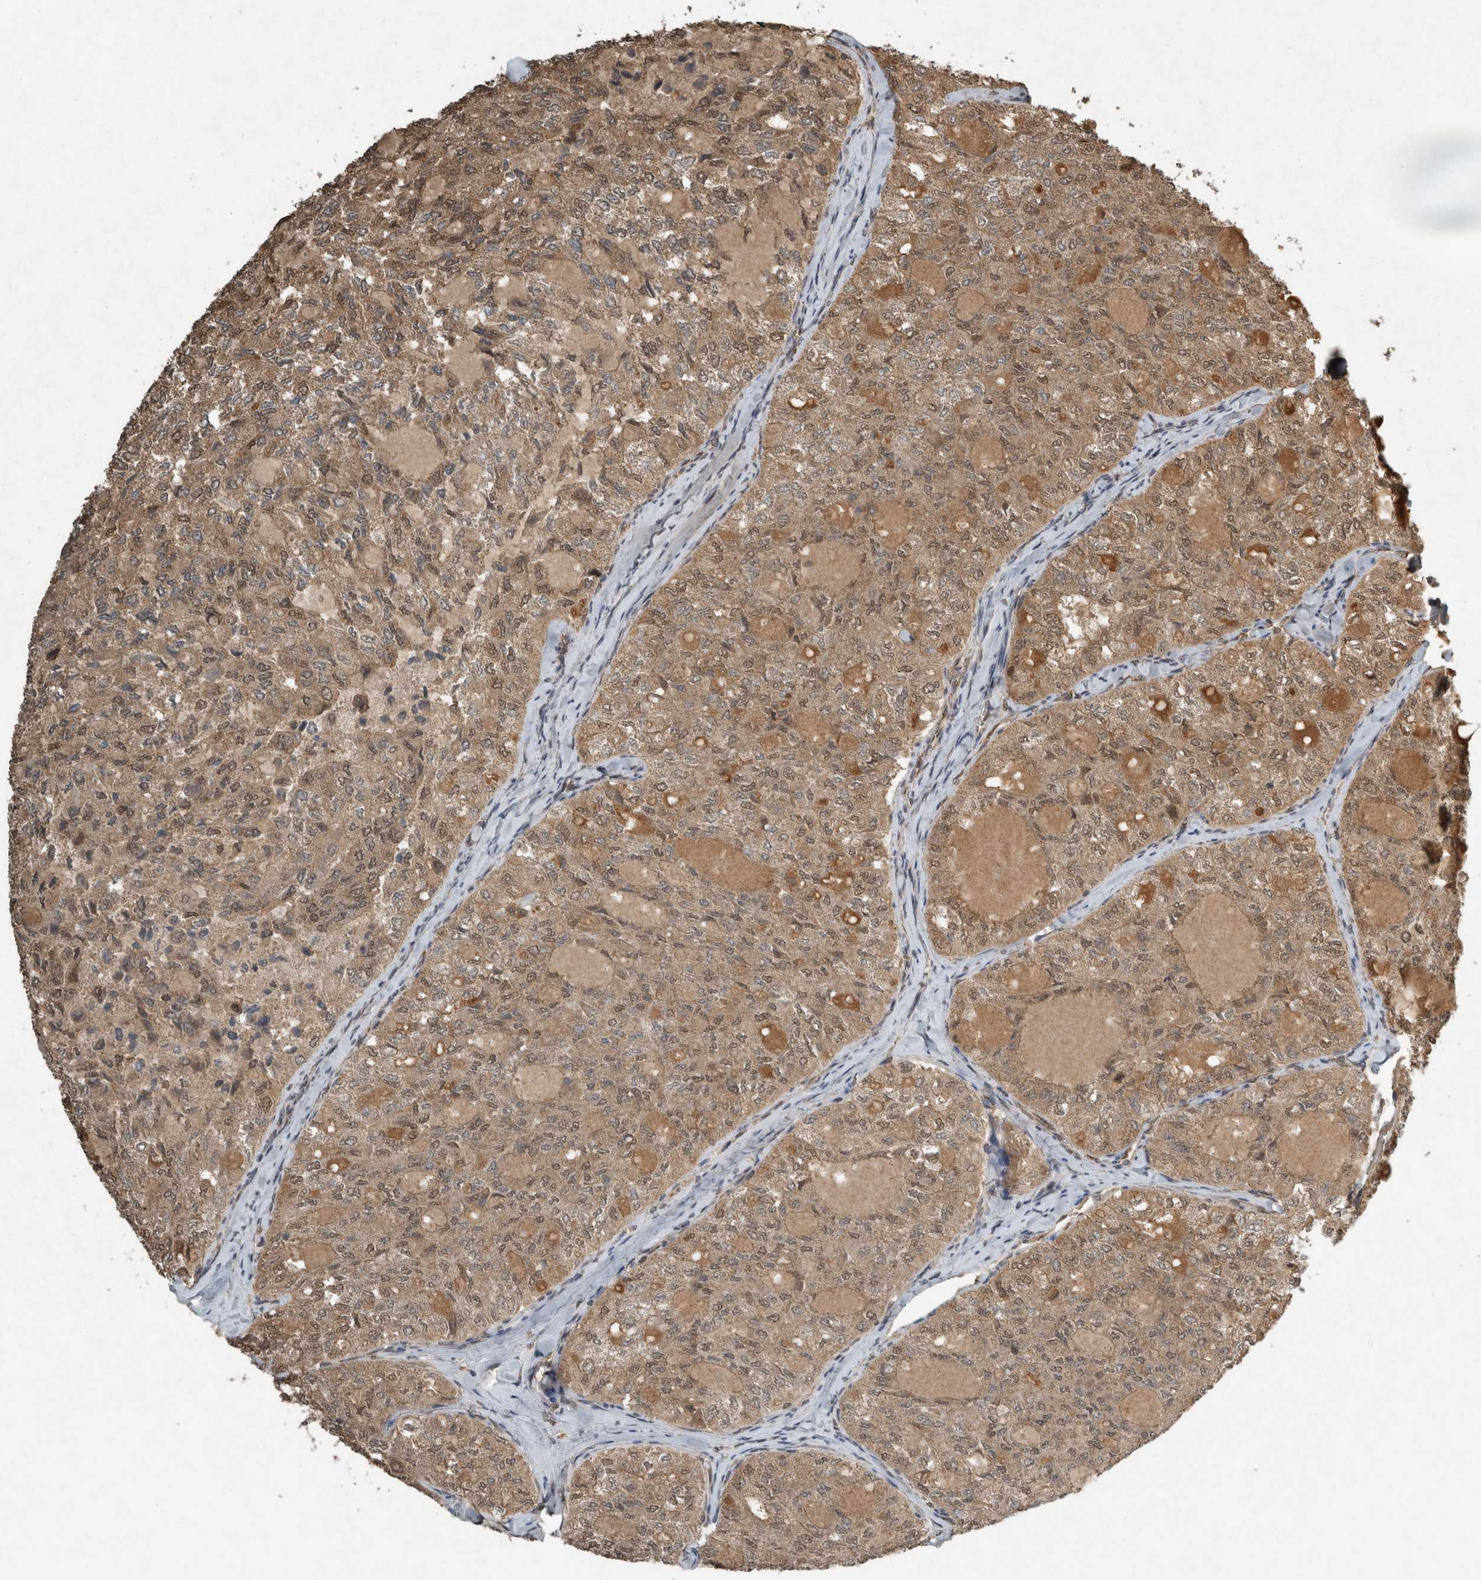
{"staining": {"intensity": "moderate", "quantity": ">75%", "location": "cytoplasmic/membranous,nuclear"}, "tissue": "thyroid cancer", "cell_type": "Tumor cells", "image_type": "cancer", "snomed": [{"axis": "morphology", "description": "Follicular adenoma carcinoma, NOS"}, {"axis": "topography", "description": "Thyroid gland"}], "caption": "There is medium levels of moderate cytoplasmic/membranous and nuclear positivity in tumor cells of thyroid follicular adenoma carcinoma, as demonstrated by immunohistochemical staining (brown color).", "gene": "ARHGEF12", "patient": {"sex": "male", "age": 75}}